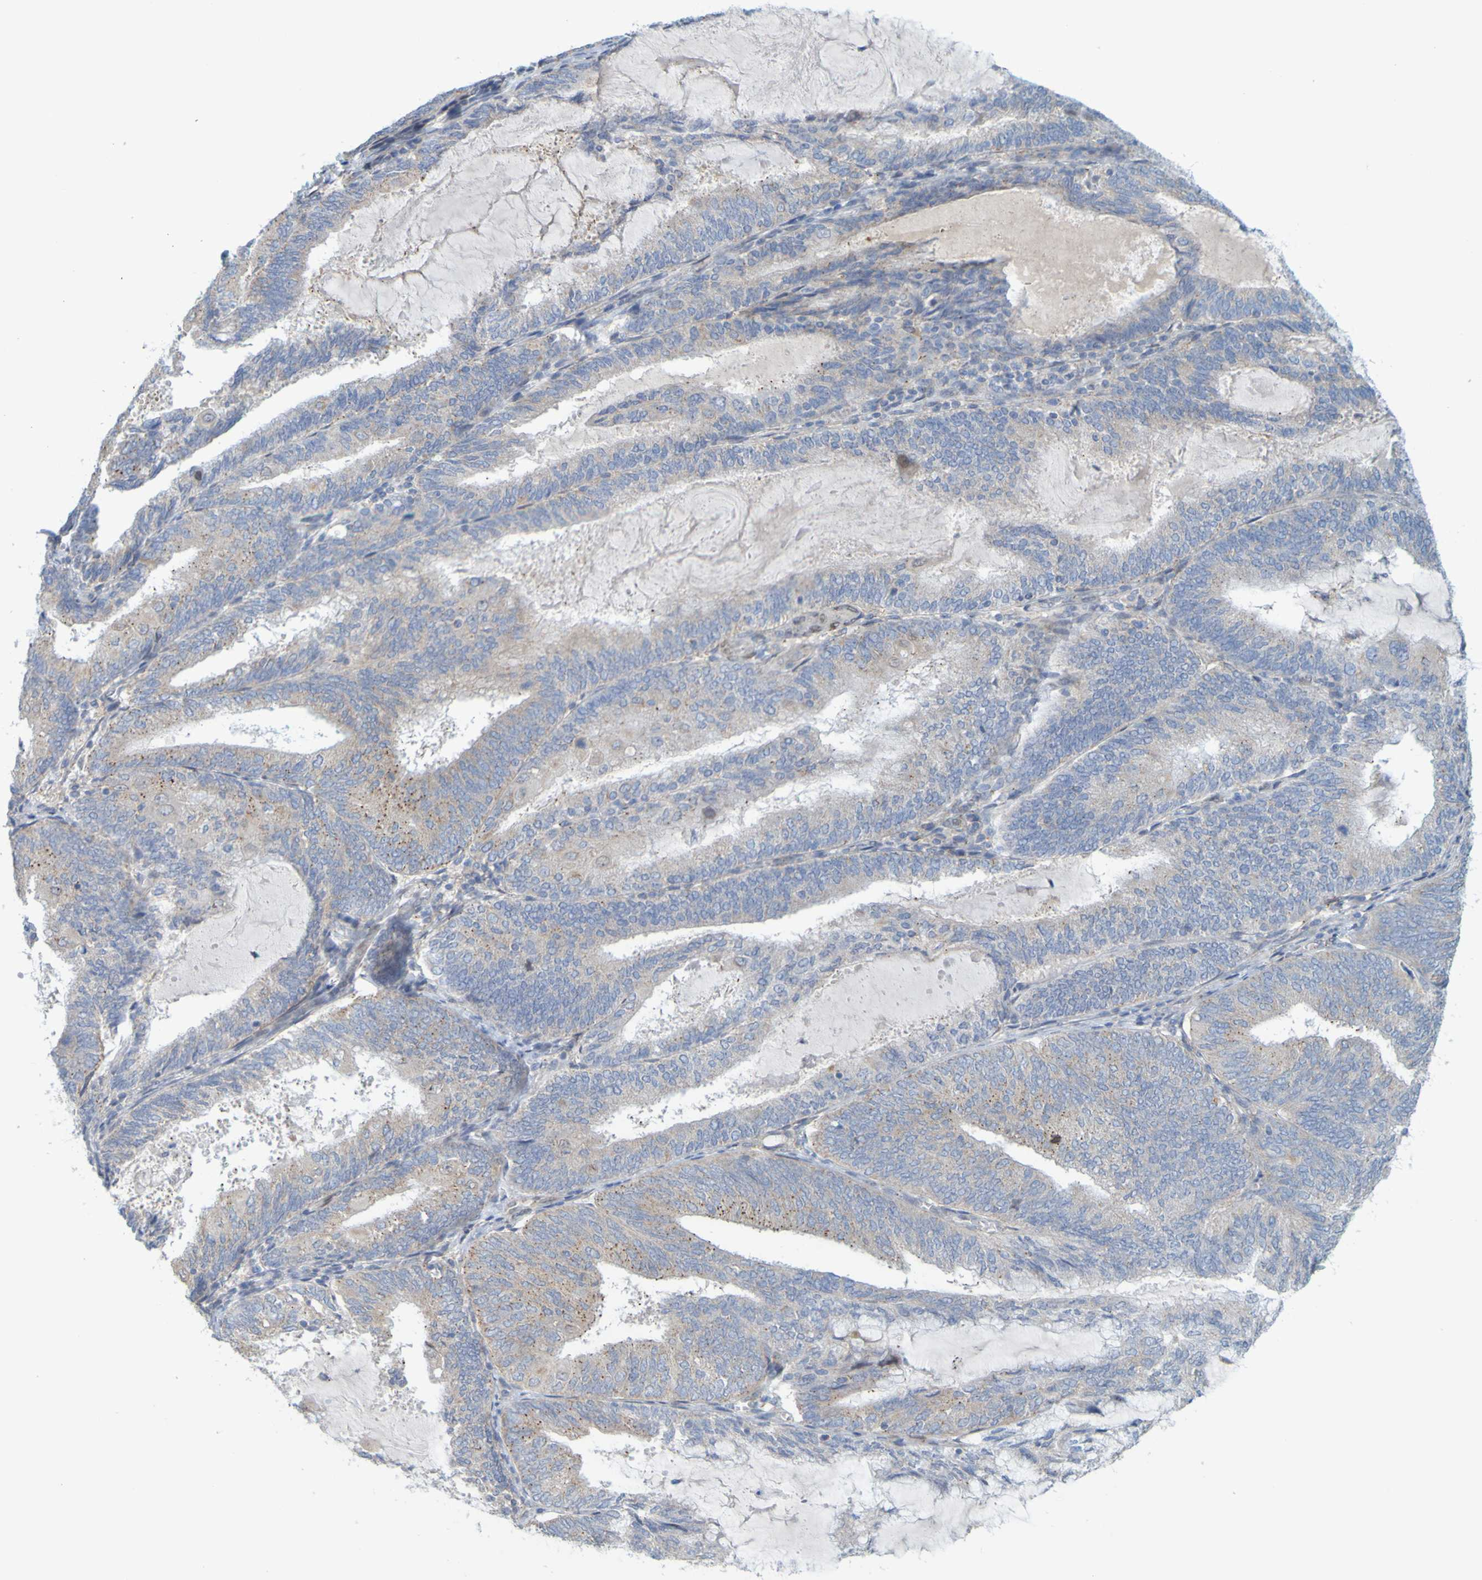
{"staining": {"intensity": "moderate", "quantity": "25%-75%", "location": "cytoplasmic/membranous"}, "tissue": "endometrial cancer", "cell_type": "Tumor cells", "image_type": "cancer", "snomed": [{"axis": "morphology", "description": "Adenocarcinoma, NOS"}, {"axis": "topography", "description": "Endometrium"}], "caption": "Human endometrial cancer stained with a brown dye demonstrates moderate cytoplasmic/membranous positive staining in approximately 25%-75% of tumor cells.", "gene": "MAG", "patient": {"sex": "female", "age": 81}}